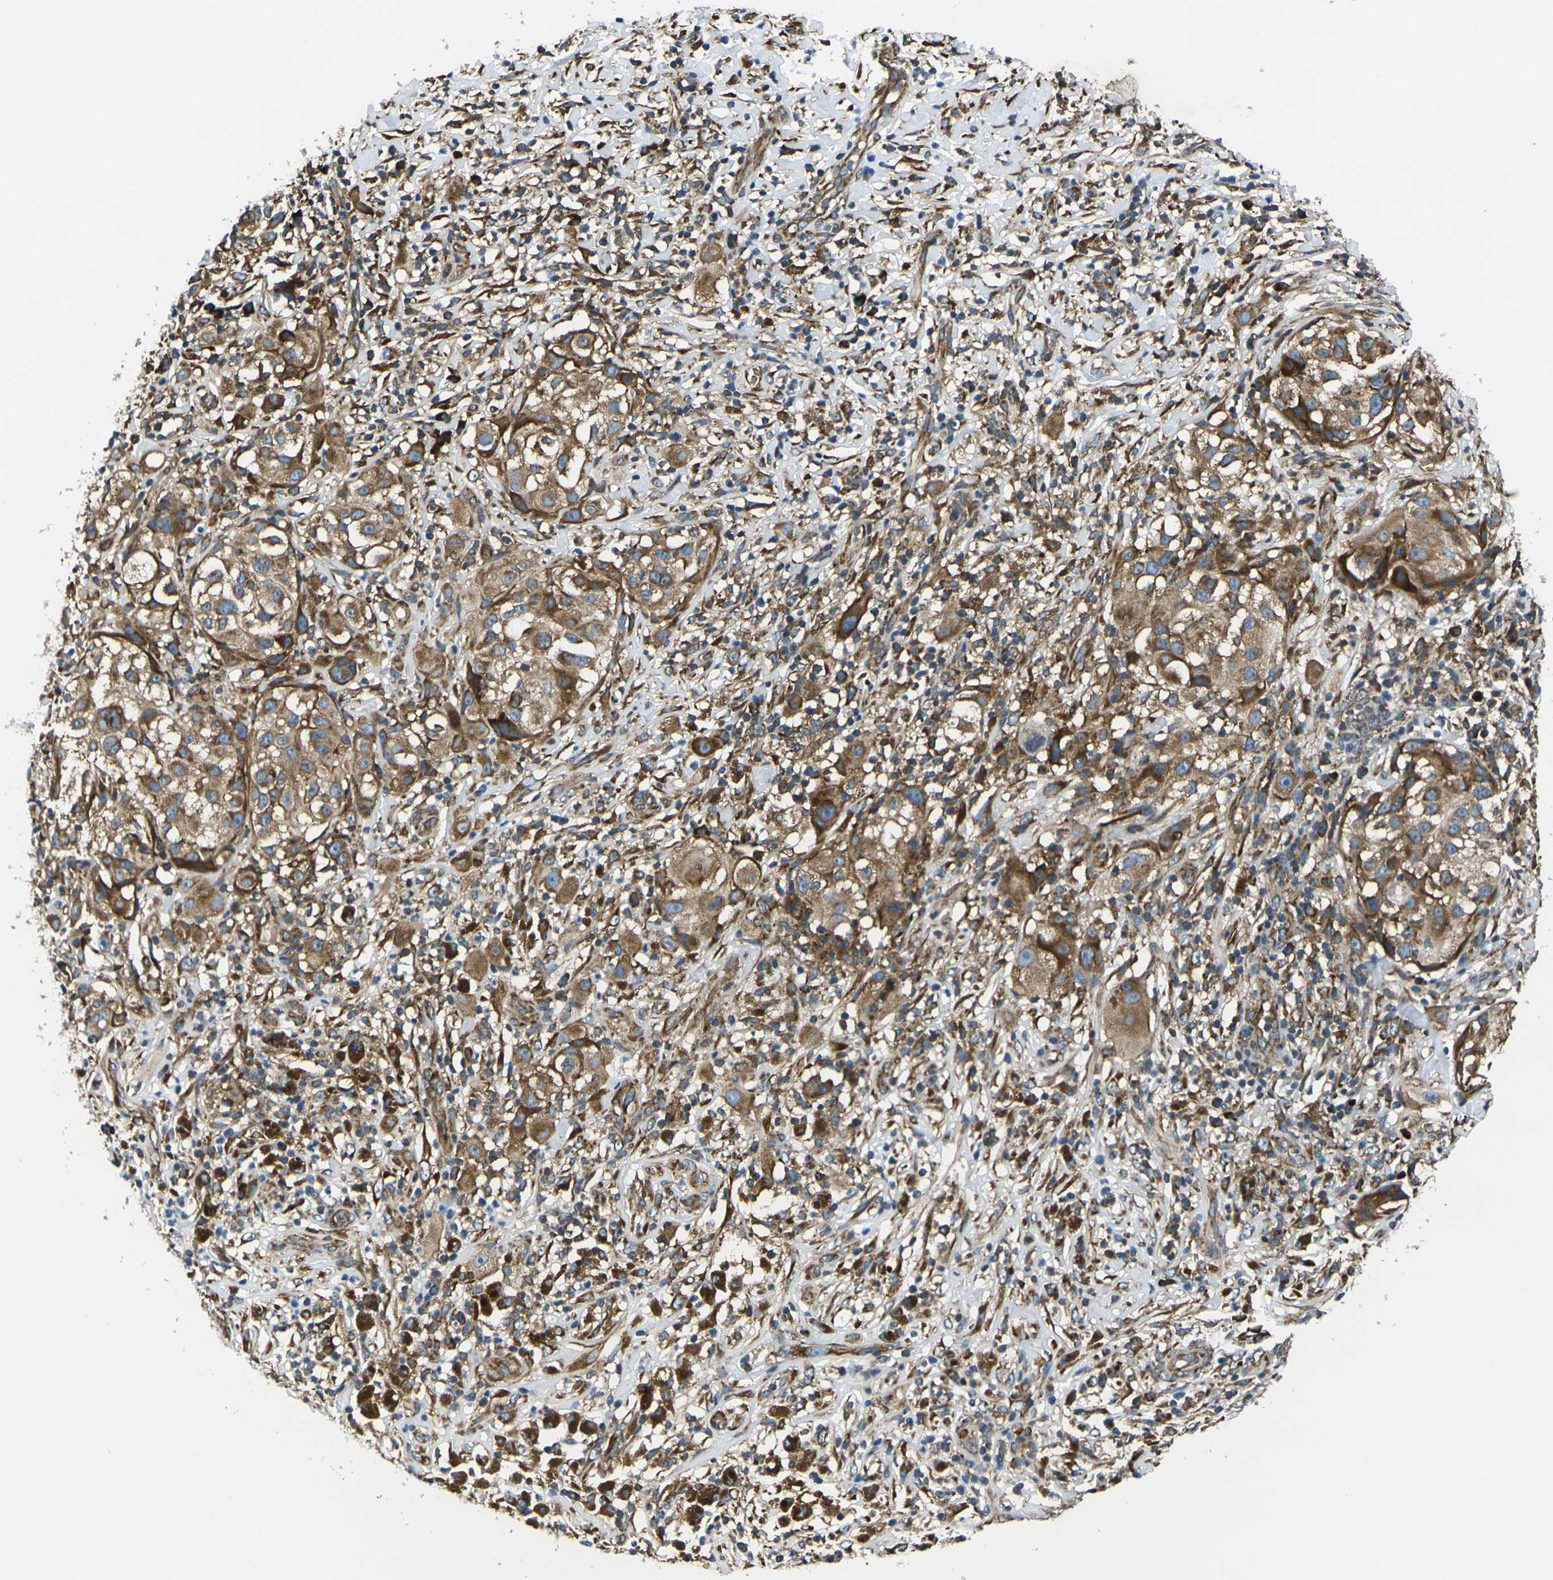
{"staining": {"intensity": "moderate", "quantity": ">75%", "location": "cytoplasmic/membranous"}, "tissue": "melanoma", "cell_type": "Tumor cells", "image_type": "cancer", "snomed": [{"axis": "morphology", "description": "Necrosis, NOS"}, {"axis": "morphology", "description": "Malignant melanoma, NOS"}, {"axis": "topography", "description": "Skin"}], "caption": "Tumor cells reveal medium levels of moderate cytoplasmic/membranous expression in about >75% of cells in human malignant melanoma.", "gene": "RPSA", "patient": {"sex": "female", "age": 87}}